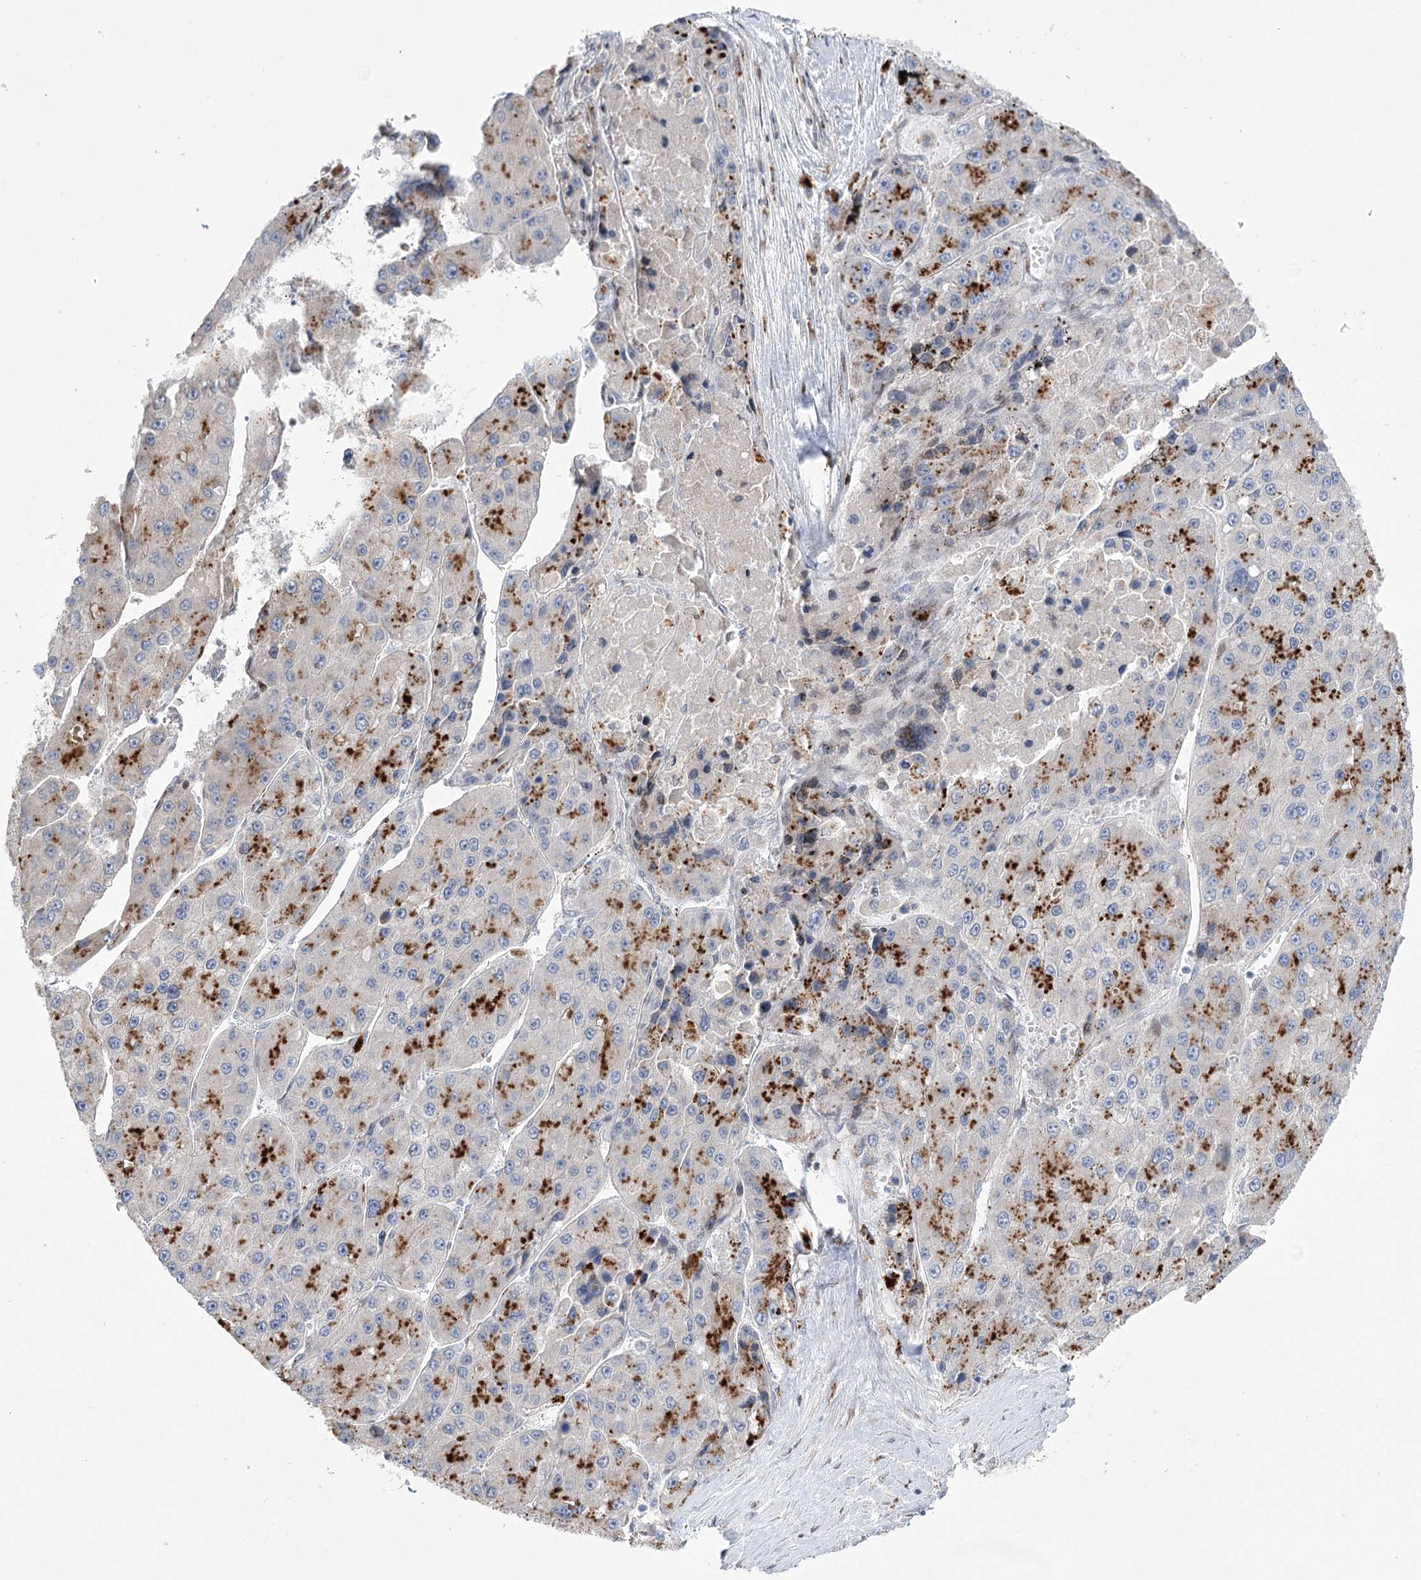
{"staining": {"intensity": "moderate", "quantity": "25%-75%", "location": "cytoplasmic/membranous"}, "tissue": "liver cancer", "cell_type": "Tumor cells", "image_type": "cancer", "snomed": [{"axis": "morphology", "description": "Carcinoma, Hepatocellular, NOS"}, {"axis": "topography", "description": "Liver"}], "caption": "Tumor cells reveal medium levels of moderate cytoplasmic/membranous expression in about 25%-75% of cells in human liver hepatocellular carcinoma.", "gene": "NME7", "patient": {"sex": "female", "age": 73}}